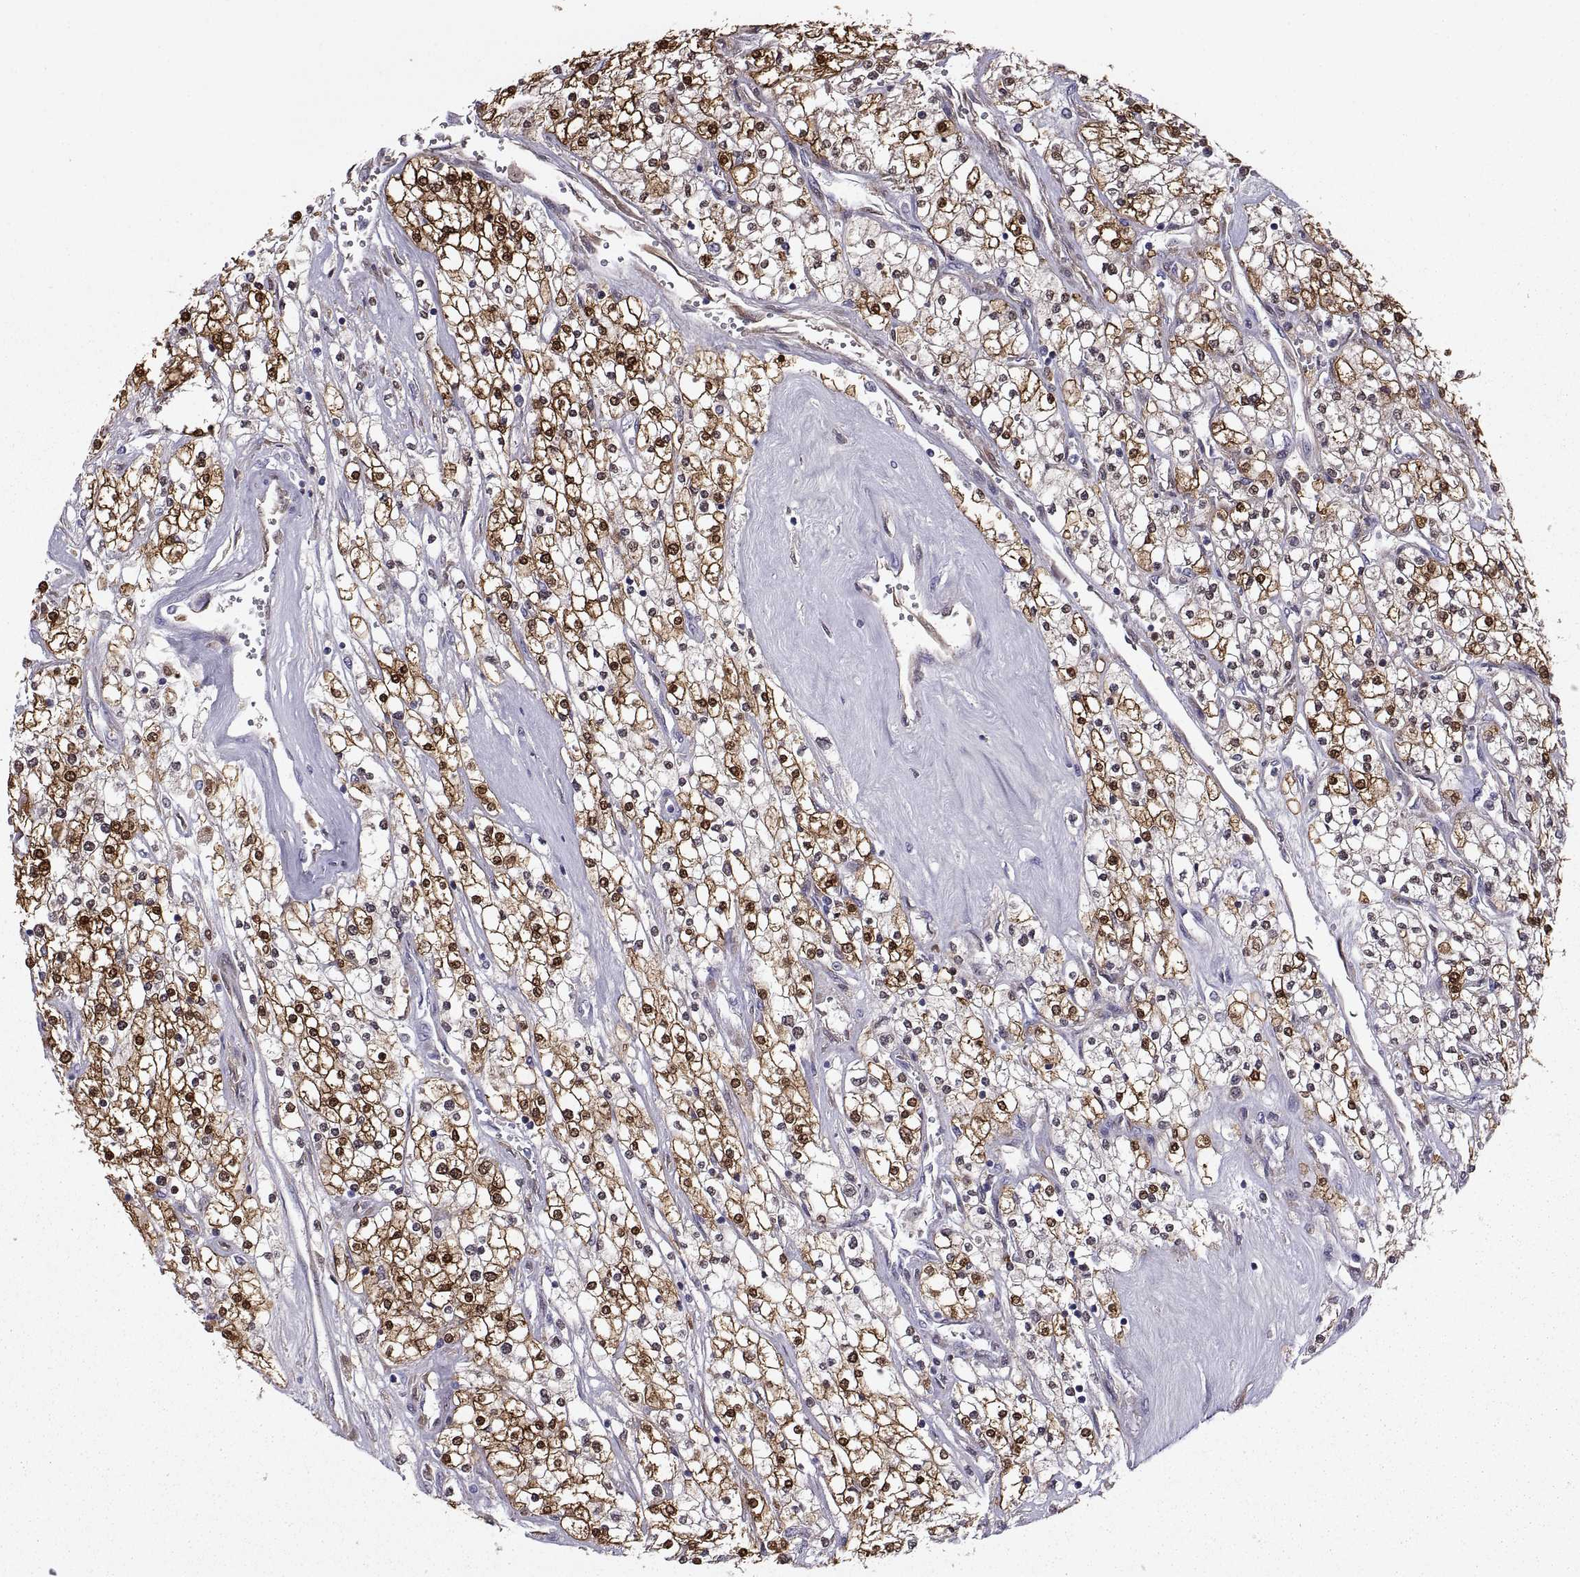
{"staining": {"intensity": "strong", "quantity": ">75%", "location": "cytoplasmic/membranous,nuclear"}, "tissue": "renal cancer", "cell_type": "Tumor cells", "image_type": "cancer", "snomed": [{"axis": "morphology", "description": "Adenocarcinoma, NOS"}, {"axis": "topography", "description": "Kidney"}], "caption": "A brown stain shows strong cytoplasmic/membranous and nuclear positivity of a protein in renal cancer (adenocarcinoma) tumor cells. Ihc stains the protein of interest in brown and the nuclei are stained blue.", "gene": "FGF9", "patient": {"sex": "male", "age": 80}}